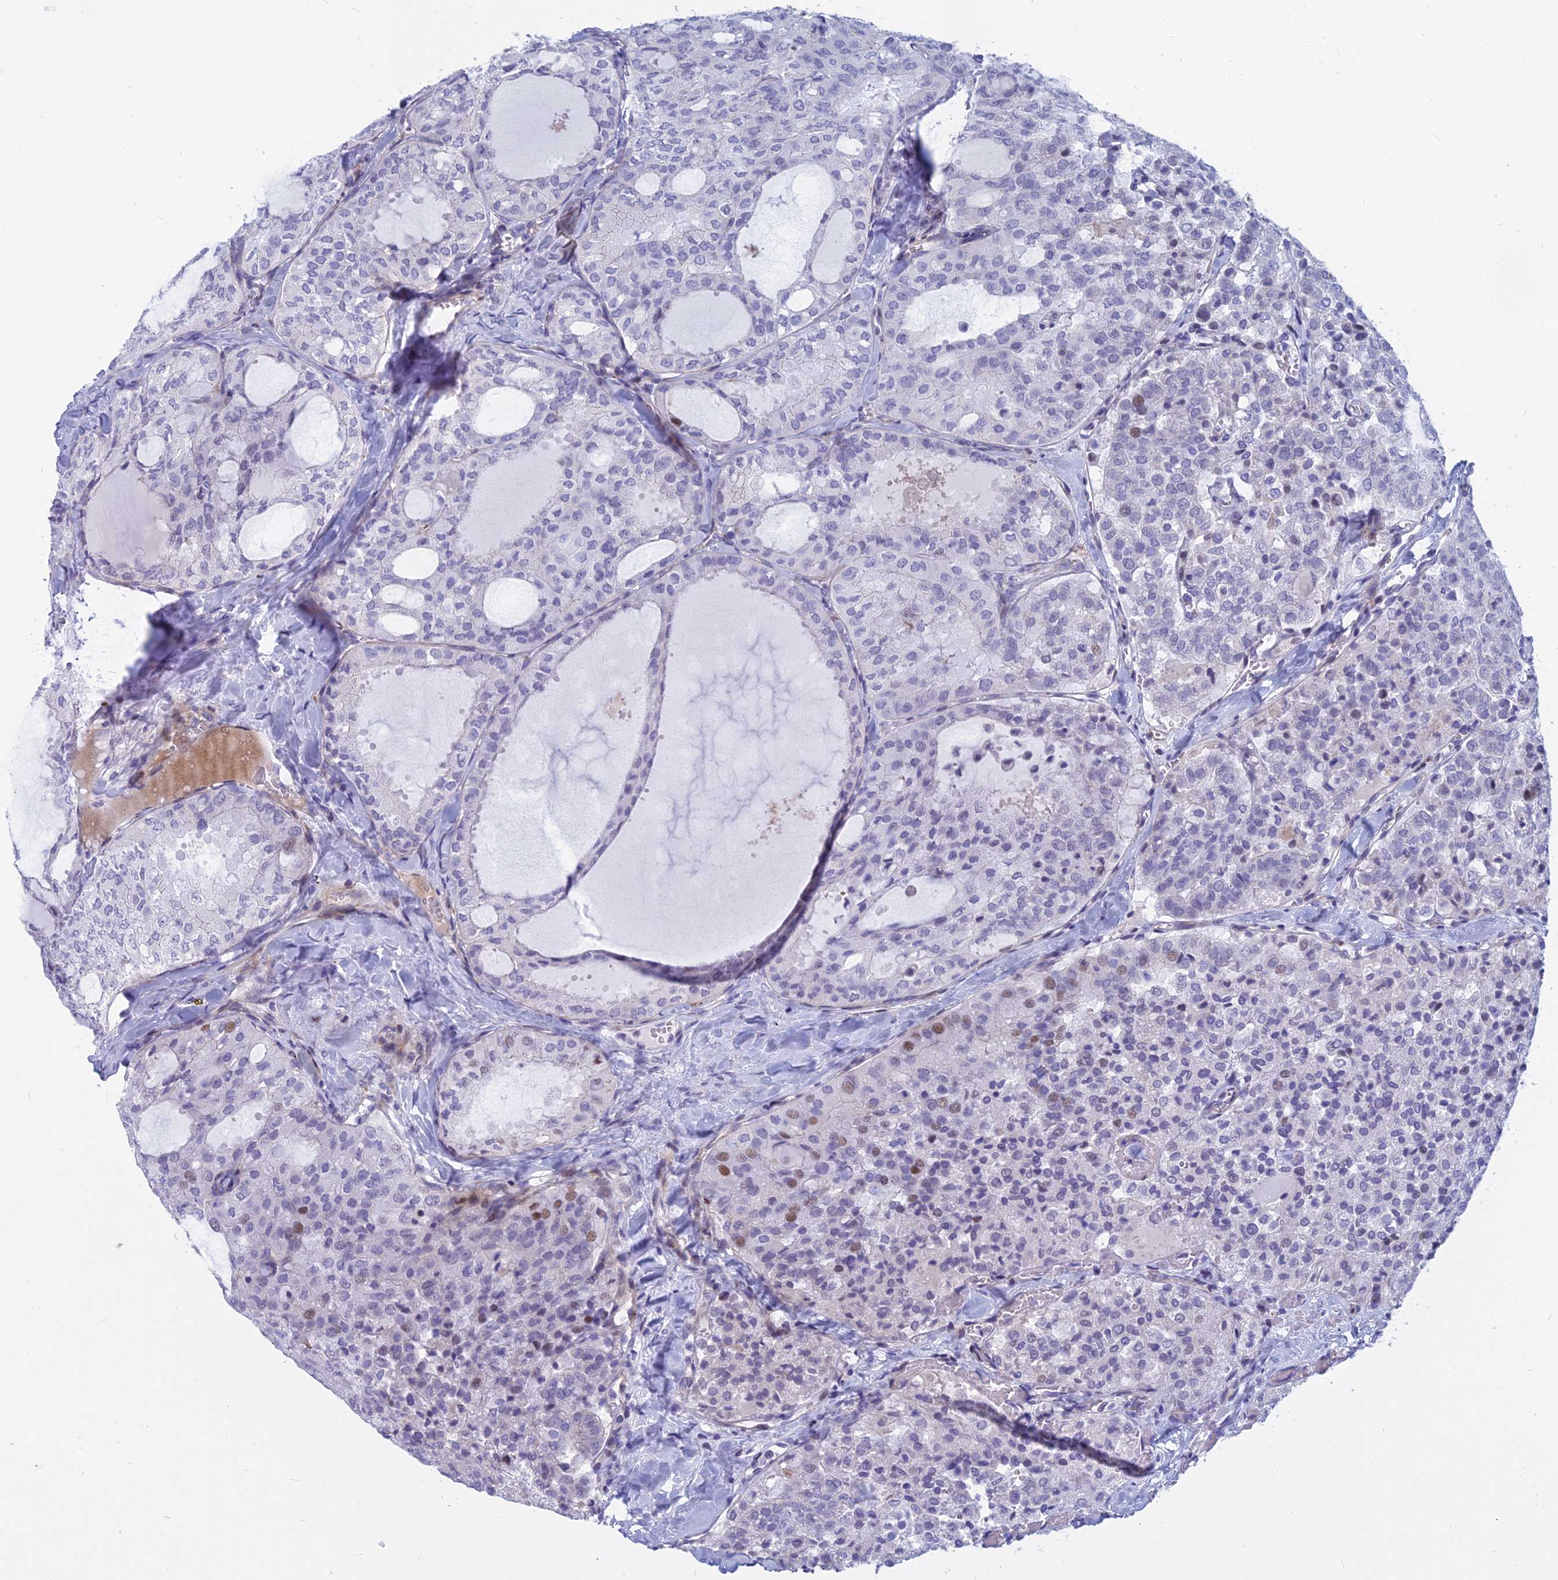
{"staining": {"intensity": "moderate", "quantity": "<25%", "location": "nuclear"}, "tissue": "thyroid cancer", "cell_type": "Tumor cells", "image_type": "cancer", "snomed": [{"axis": "morphology", "description": "Follicular adenoma carcinoma, NOS"}, {"axis": "topography", "description": "Thyroid gland"}], "caption": "This is an image of immunohistochemistry staining of thyroid cancer (follicular adenoma carcinoma), which shows moderate staining in the nuclear of tumor cells.", "gene": "MYBPC2", "patient": {"sex": "male", "age": 75}}